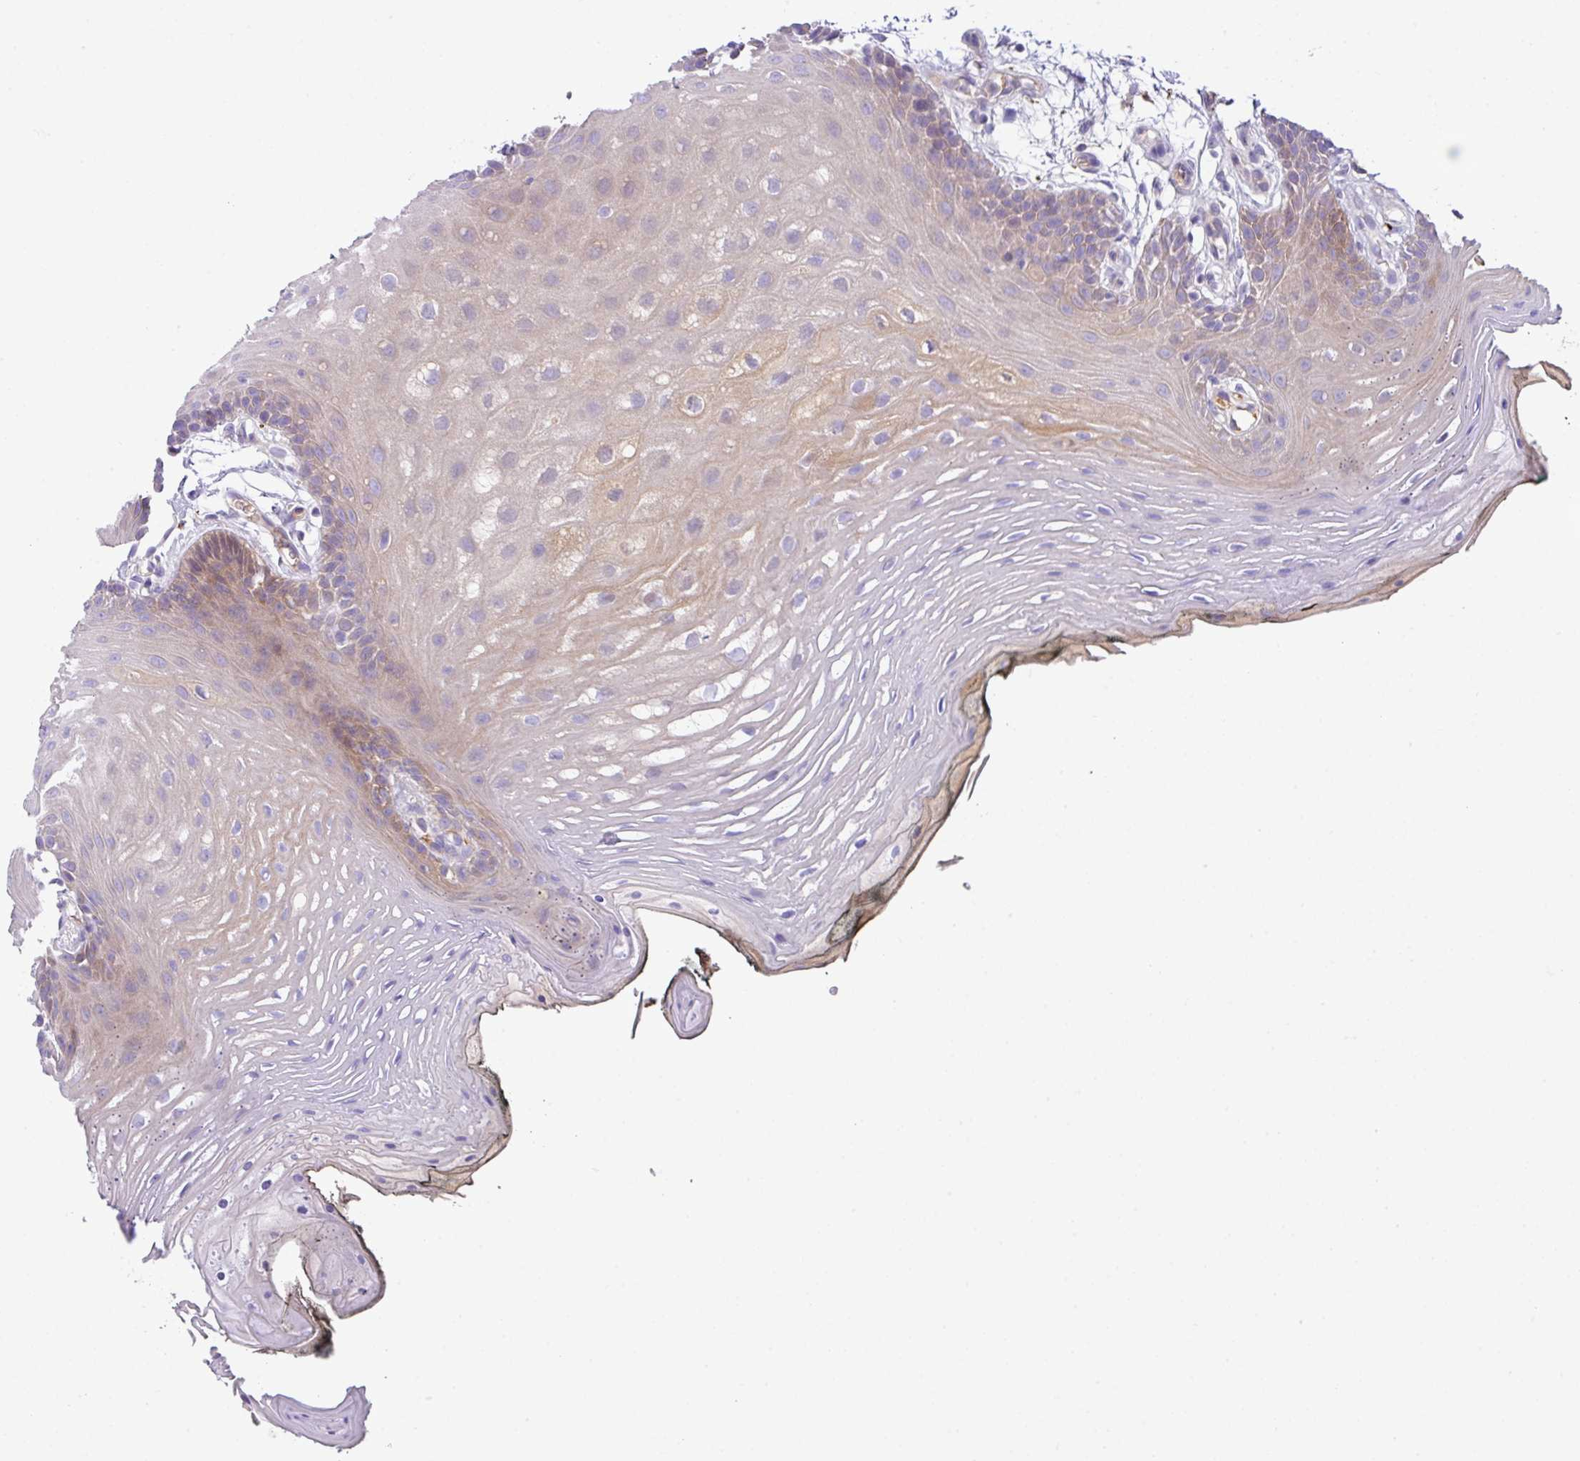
{"staining": {"intensity": "moderate", "quantity": "25%-75%", "location": "cytoplasmic/membranous"}, "tissue": "oral mucosa", "cell_type": "Squamous epithelial cells", "image_type": "normal", "snomed": [{"axis": "morphology", "description": "Normal tissue, NOS"}, {"axis": "topography", "description": "Oral tissue"}, {"axis": "topography", "description": "Tounge, NOS"}], "caption": "Immunohistochemistry image of normal oral mucosa: human oral mucosa stained using IHC displays medium levels of moderate protein expression localized specifically in the cytoplasmic/membranous of squamous epithelial cells, appearing as a cytoplasmic/membranous brown color.", "gene": "DNAL1", "patient": {"sex": "female", "age": 81}}